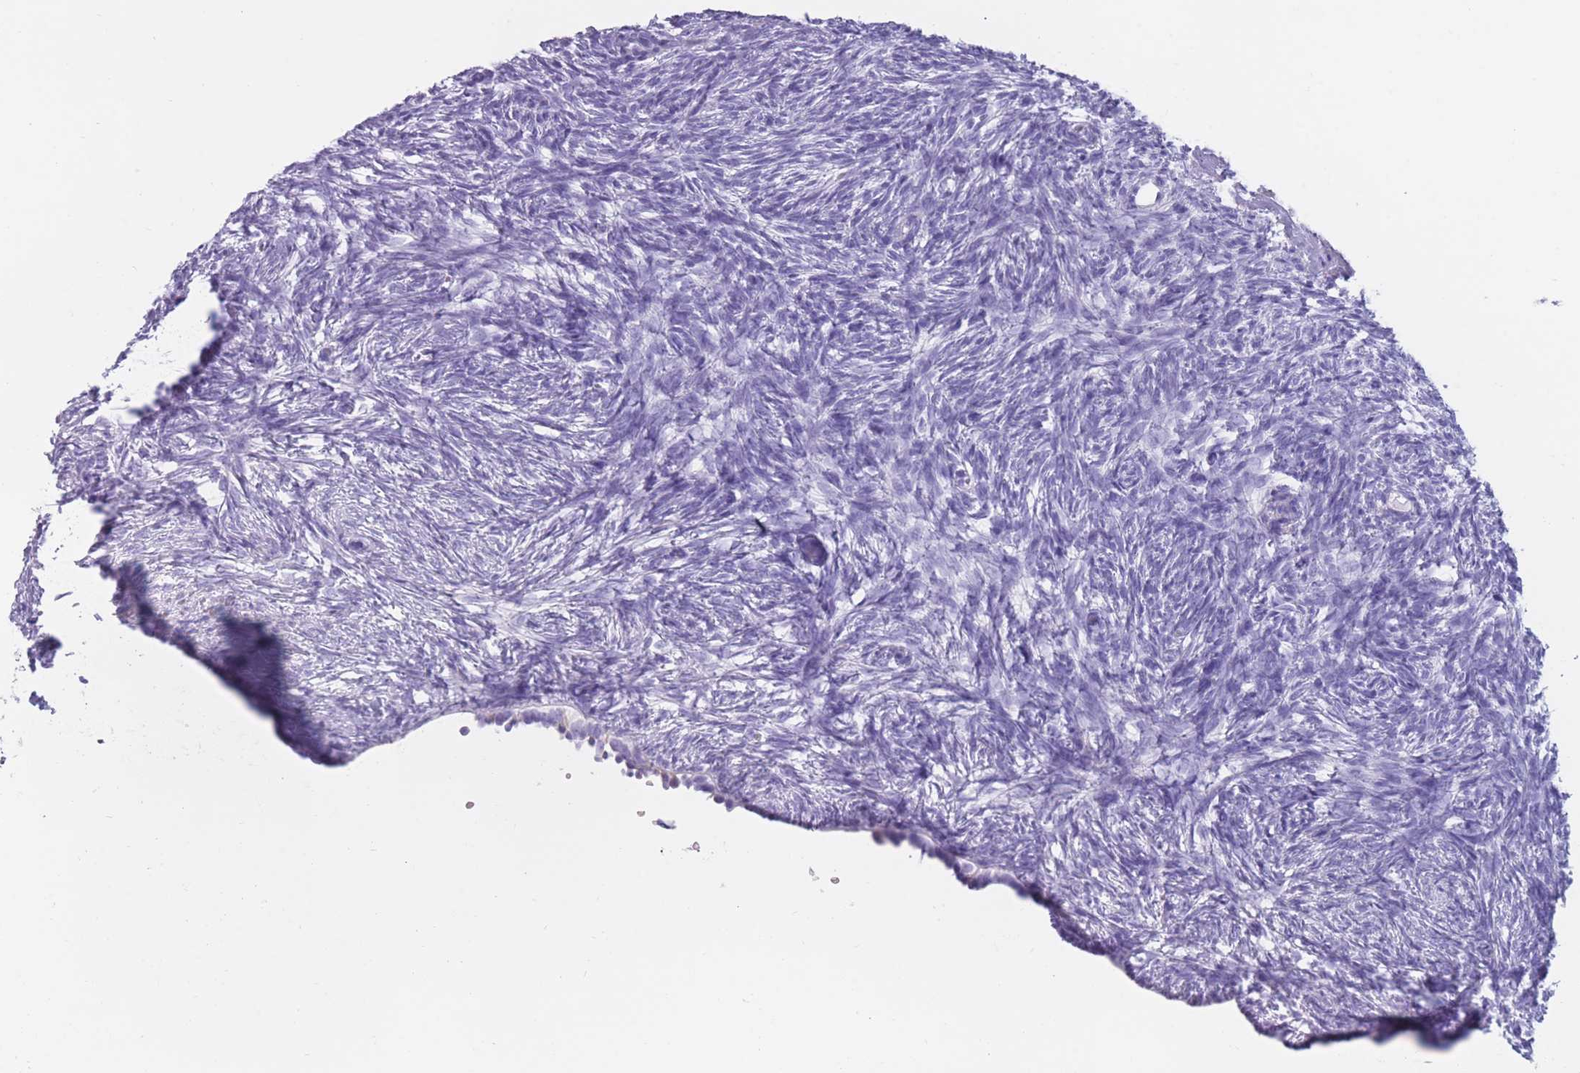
{"staining": {"intensity": "negative", "quantity": "none", "location": "none"}, "tissue": "ovary", "cell_type": "Ovarian stroma cells", "image_type": "normal", "snomed": [{"axis": "morphology", "description": "Normal tissue, NOS"}, {"axis": "topography", "description": "Ovary"}], "caption": "IHC histopathology image of normal human ovary stained for a protein (brown), which exhibits no staining in ovarian stroma cells.", "gene": "COL27A1", "patient": {"sex": "female", "age": 51}}